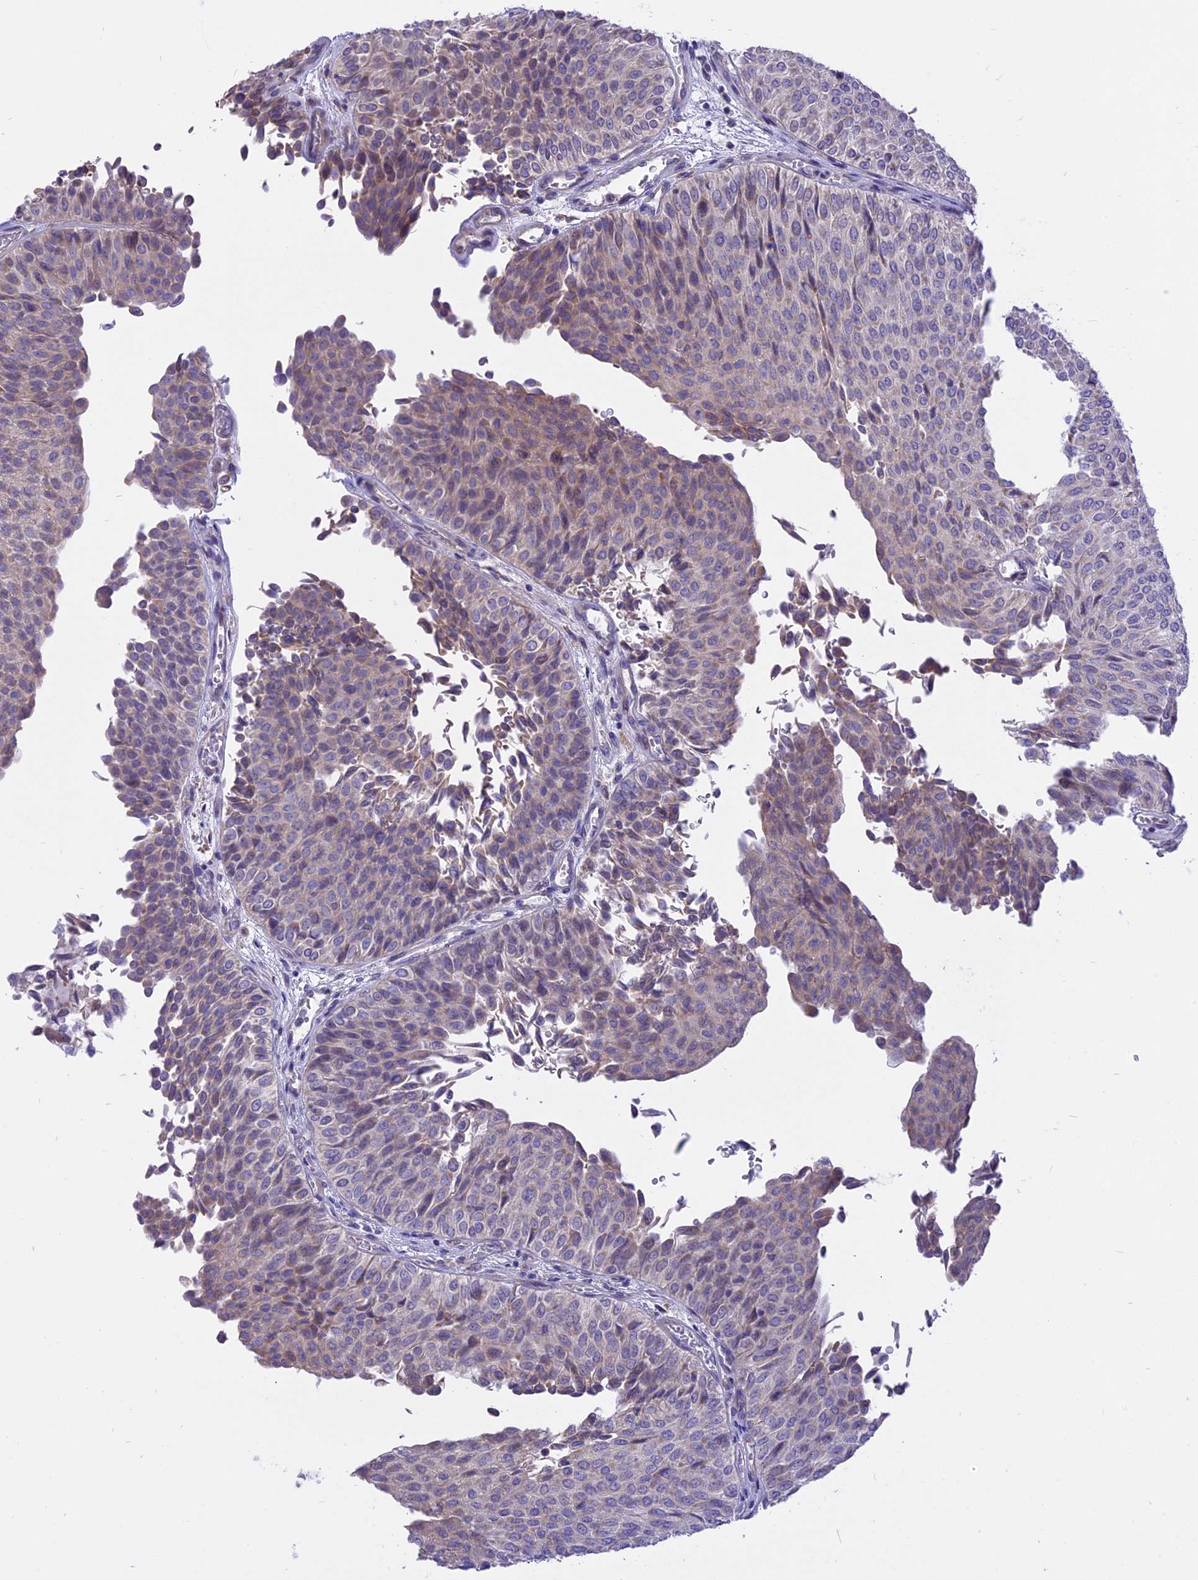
{"staining": {"intensity": "weak", "quantity": "<25%", "location": "cytoplasmic/membranous"}, "tissue": "urothelial cancer", "cell_type": "Tumor cells", "image_type": "cancer", "snomed": [{"axis": "morphology", "description": "Urothelial carcinoma, Low grade"}, {"axis": "topography", "description": "Urinary bladder"}], "caption": "This is an immunohistochemistry (IHC) image of human urothelial cancer. There is no positivity in tumor cells.", "gene": "ARMCX6", "patient": {"sex": "male", "age": 78}}